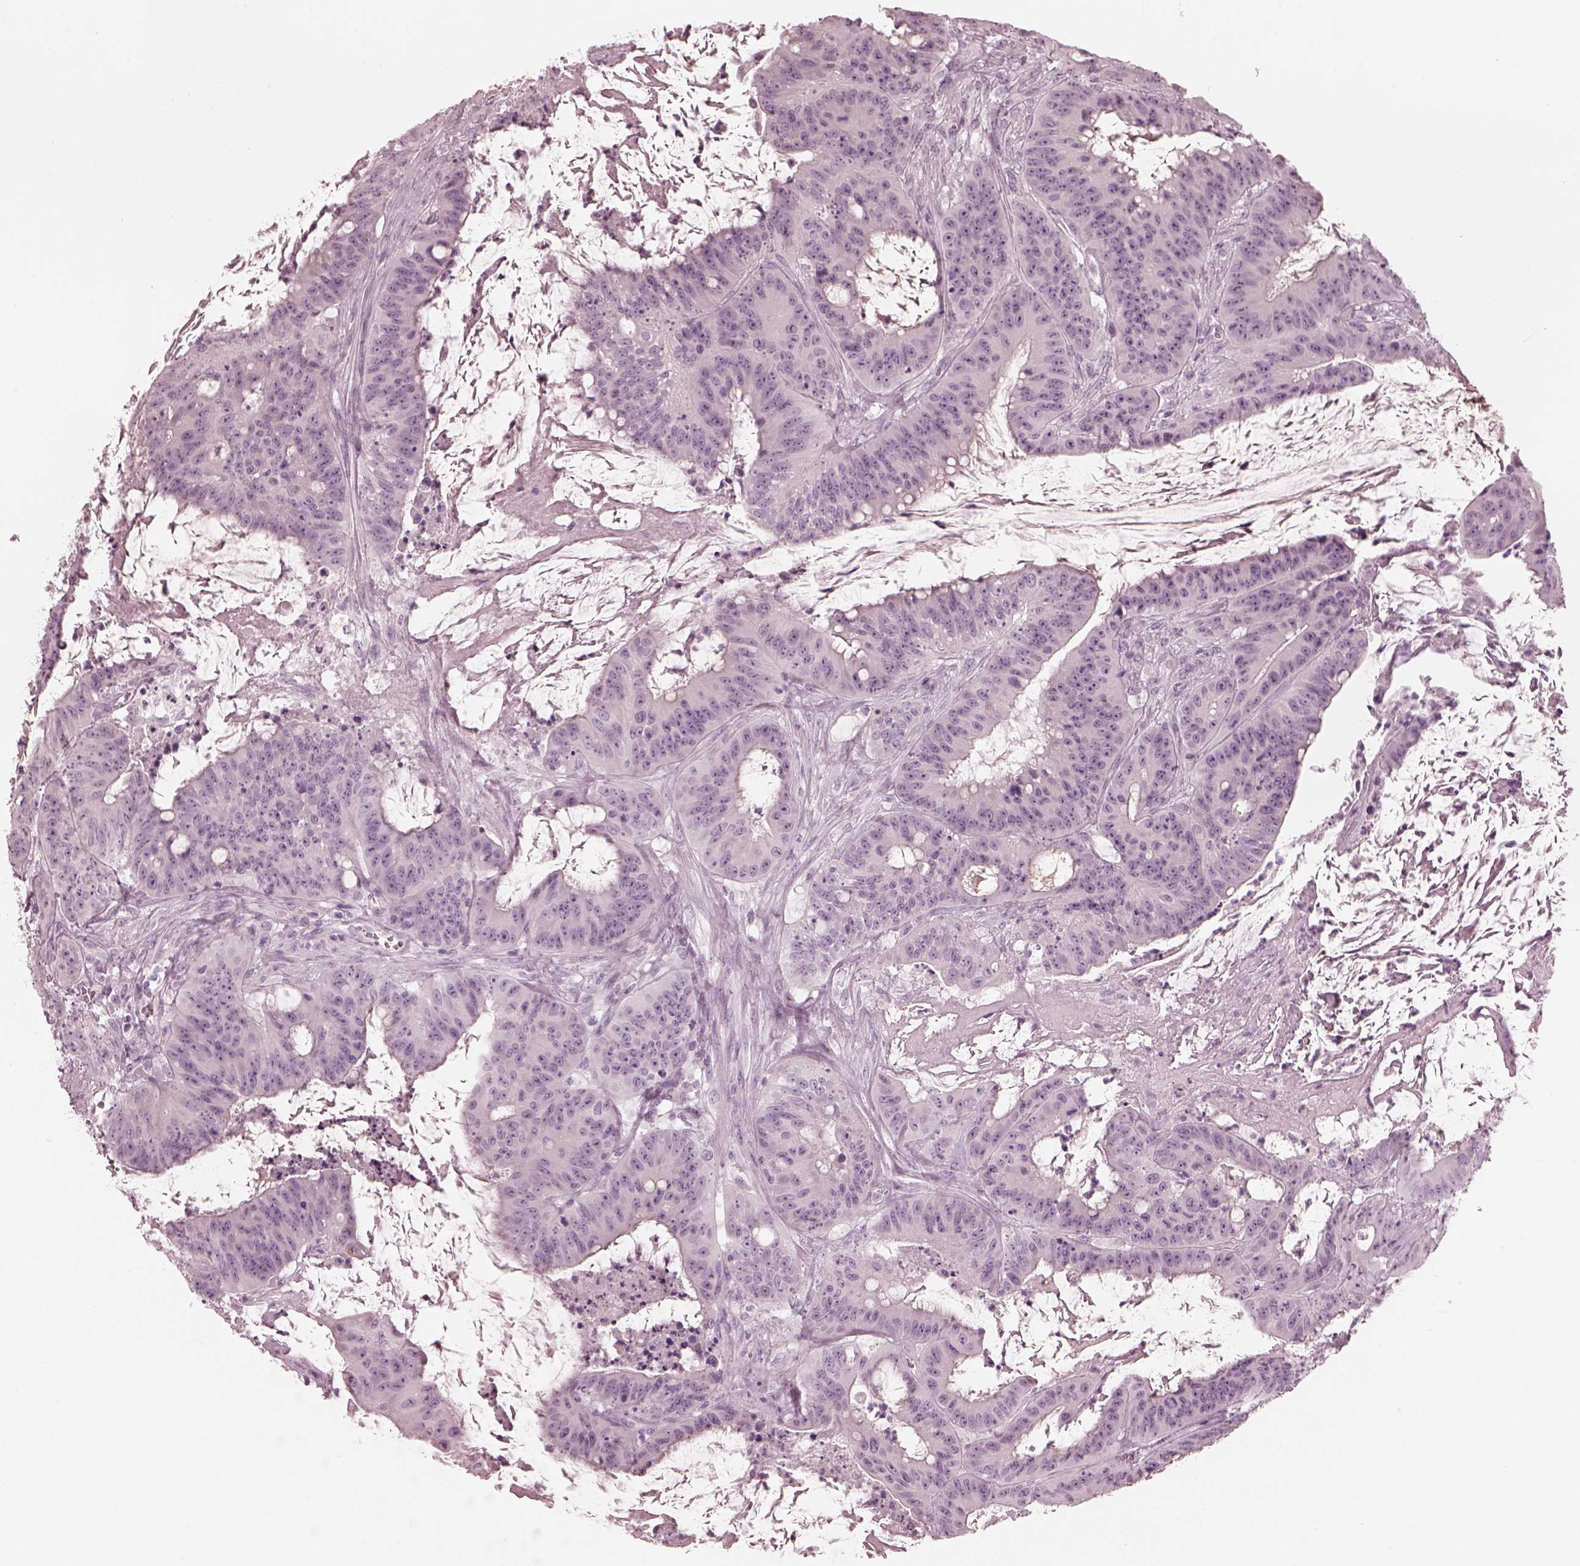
{"staining": {"intensity": "negative", "quantity": "none", "location": "none"}, "tissue": "colorectal cancer", "cell_type": "Tumor cells", "image_type": "cancer", "snomed": [{"axis": "morphology", "description": "Adenocarcinoma, NOS"}, {"axis": "topography", "description": "Colon"}], "caption": "Immunohistochemistry of colorectal adenocarcinoma exhibits no staining in tumor cells.", "gene": "SAXO2", "patient": {"sex": "male", "age": 33}}